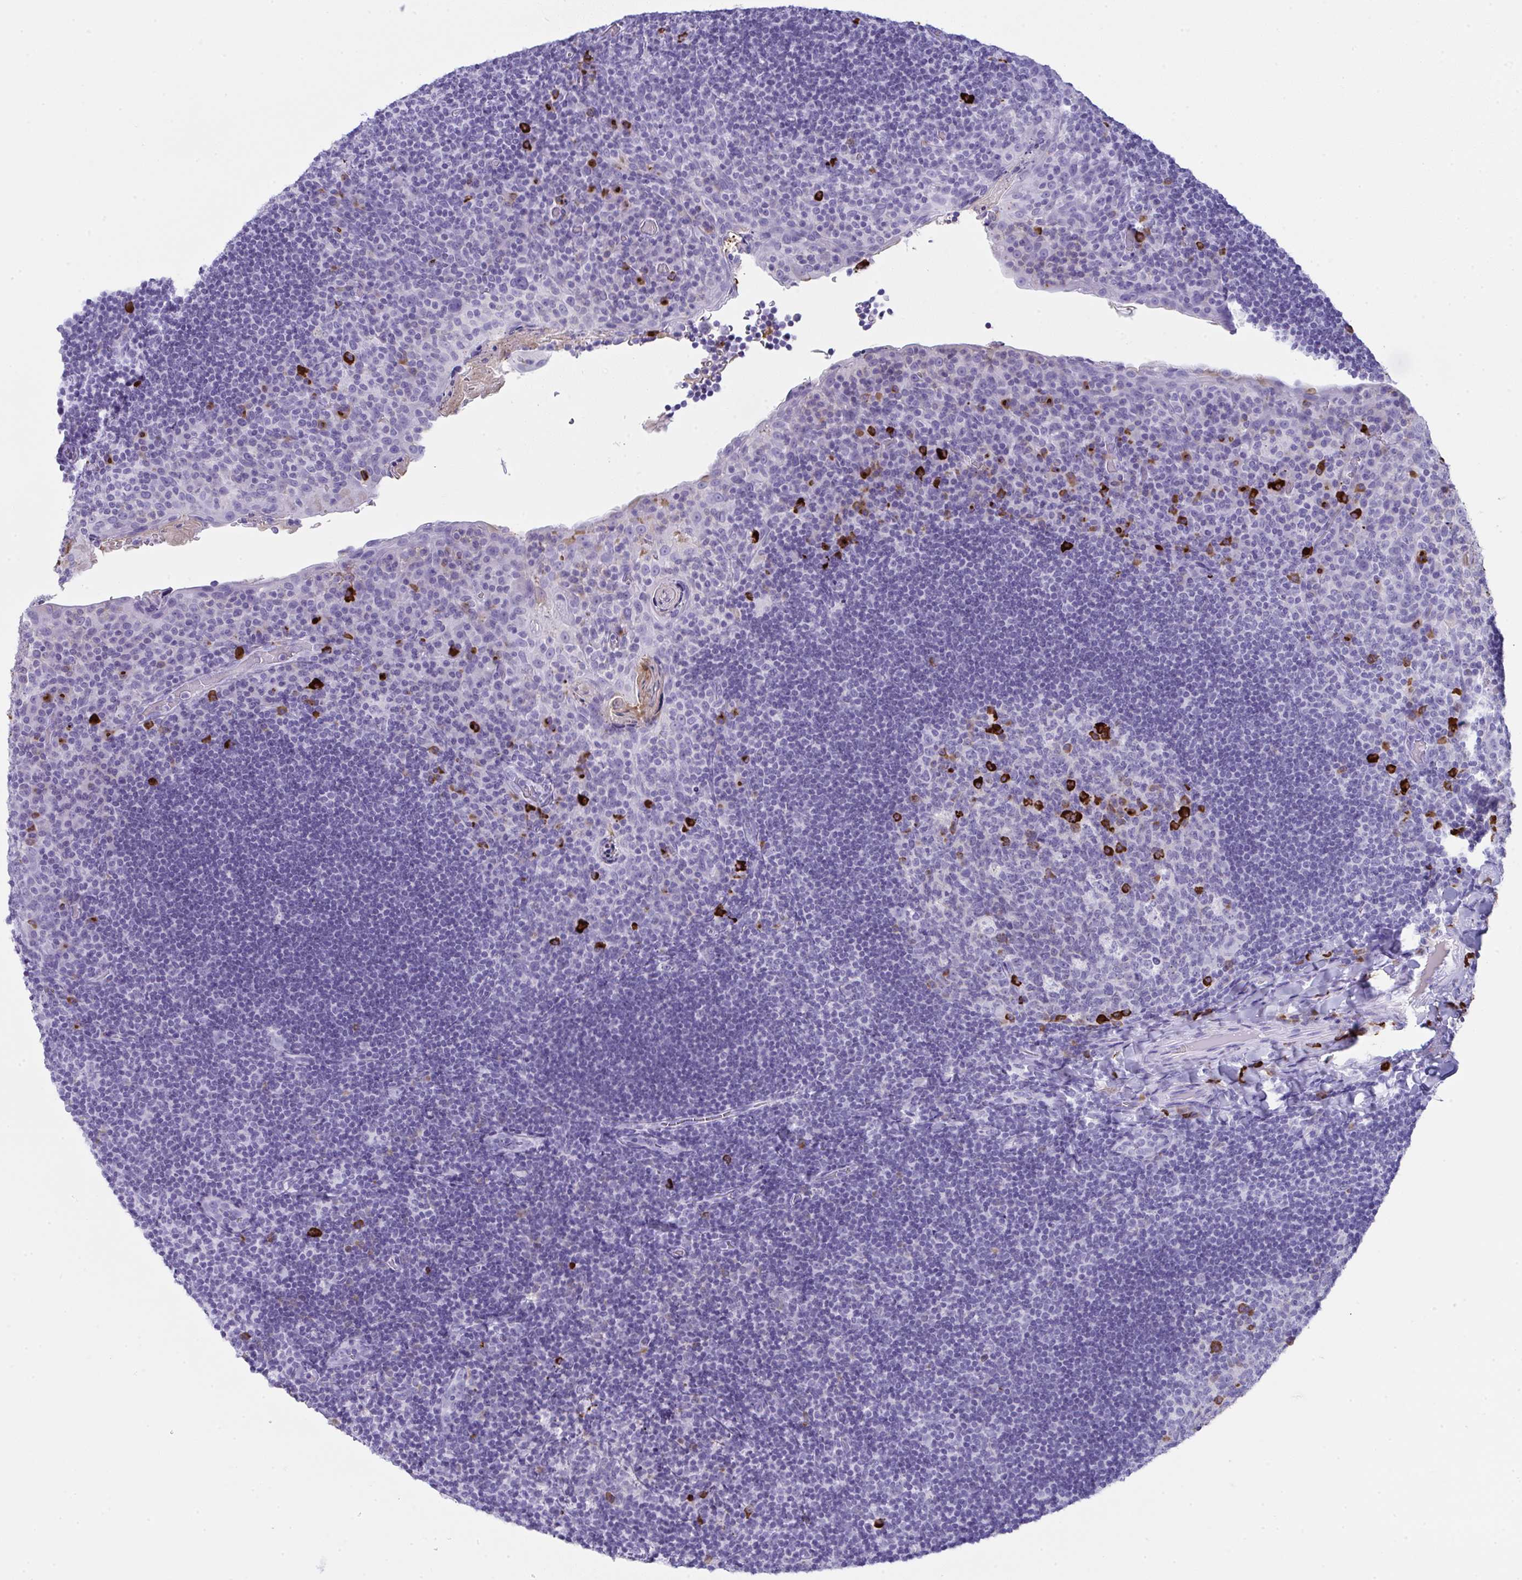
{"staining": {"intensity": "strong", "quantity": "<25%", "location": "cytoplasmic/membranous"}, "tissue": "tonsil", "cell_type": "Germinal center cells", "image_type": "normal", "snomed": [{"axis": "morphology", "description": "Normal tissue, NOS"}, {"axis": "topography", "description": "Tonsil"}], "caption": "Tonsil stained with immunohistochemistry (IHC) demonstrates strong cytoplasmic/membranous staining in approximately <25% of germinal center cells. (DAB IHC, brown staining for protein, blue staining for nuclei).", "gene": "JCHAIN", "patient": {"sex": "male", "age": 17}}